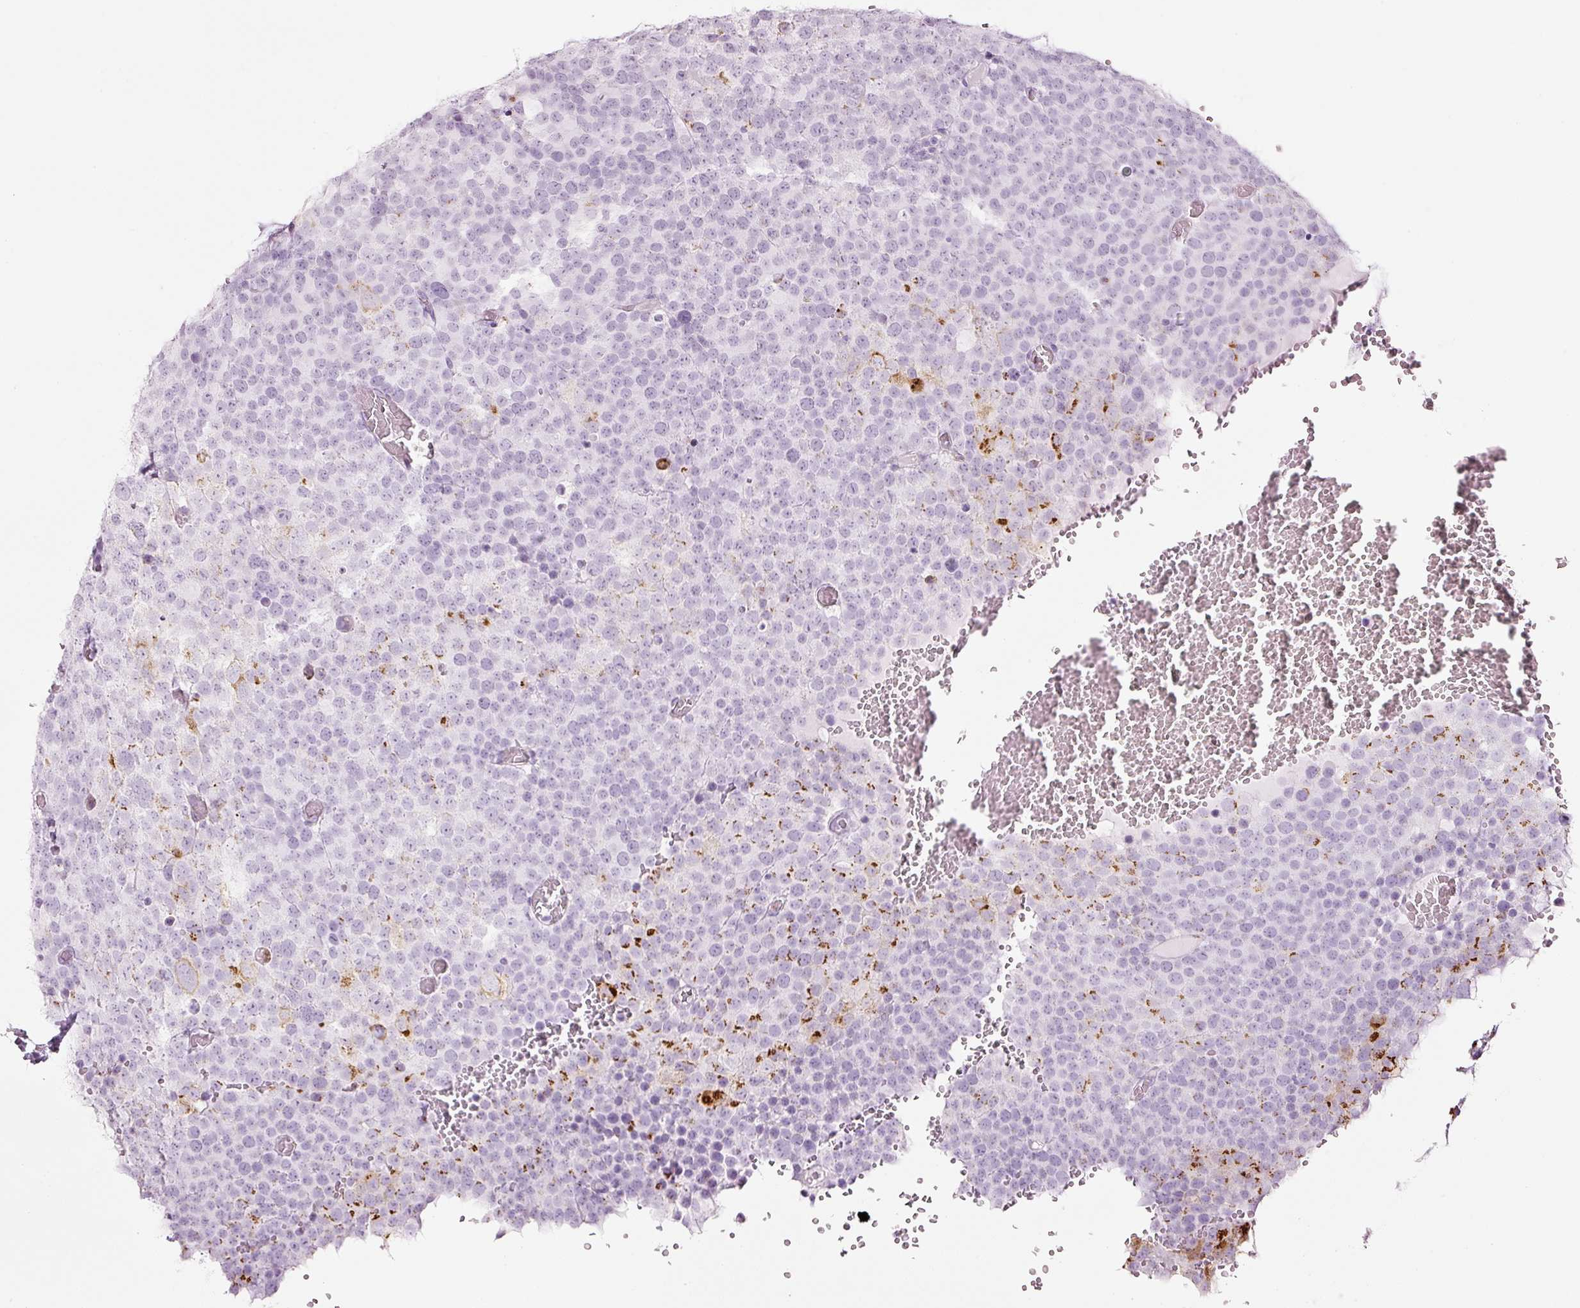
{"staining": {"intensity": "moderate", "quantity": "<25%", "location": "cytoplasmic/membranous"}, "tissue": "testis cancer", "cell_type": "Tumor cells", "image_type": "cancer", "snomed": [{"axis": "morphology", "description": "Seminoma, NOS"}, {"axis": "topography", "description": "Testis"}], "caption": "Testis cancer (seminoma) tissue reveals moderate cytoplasmic/membranous staining in about <25% of tumor cells", "gene": "SDF4", "patient": {"sex": "male", "age": 71}}